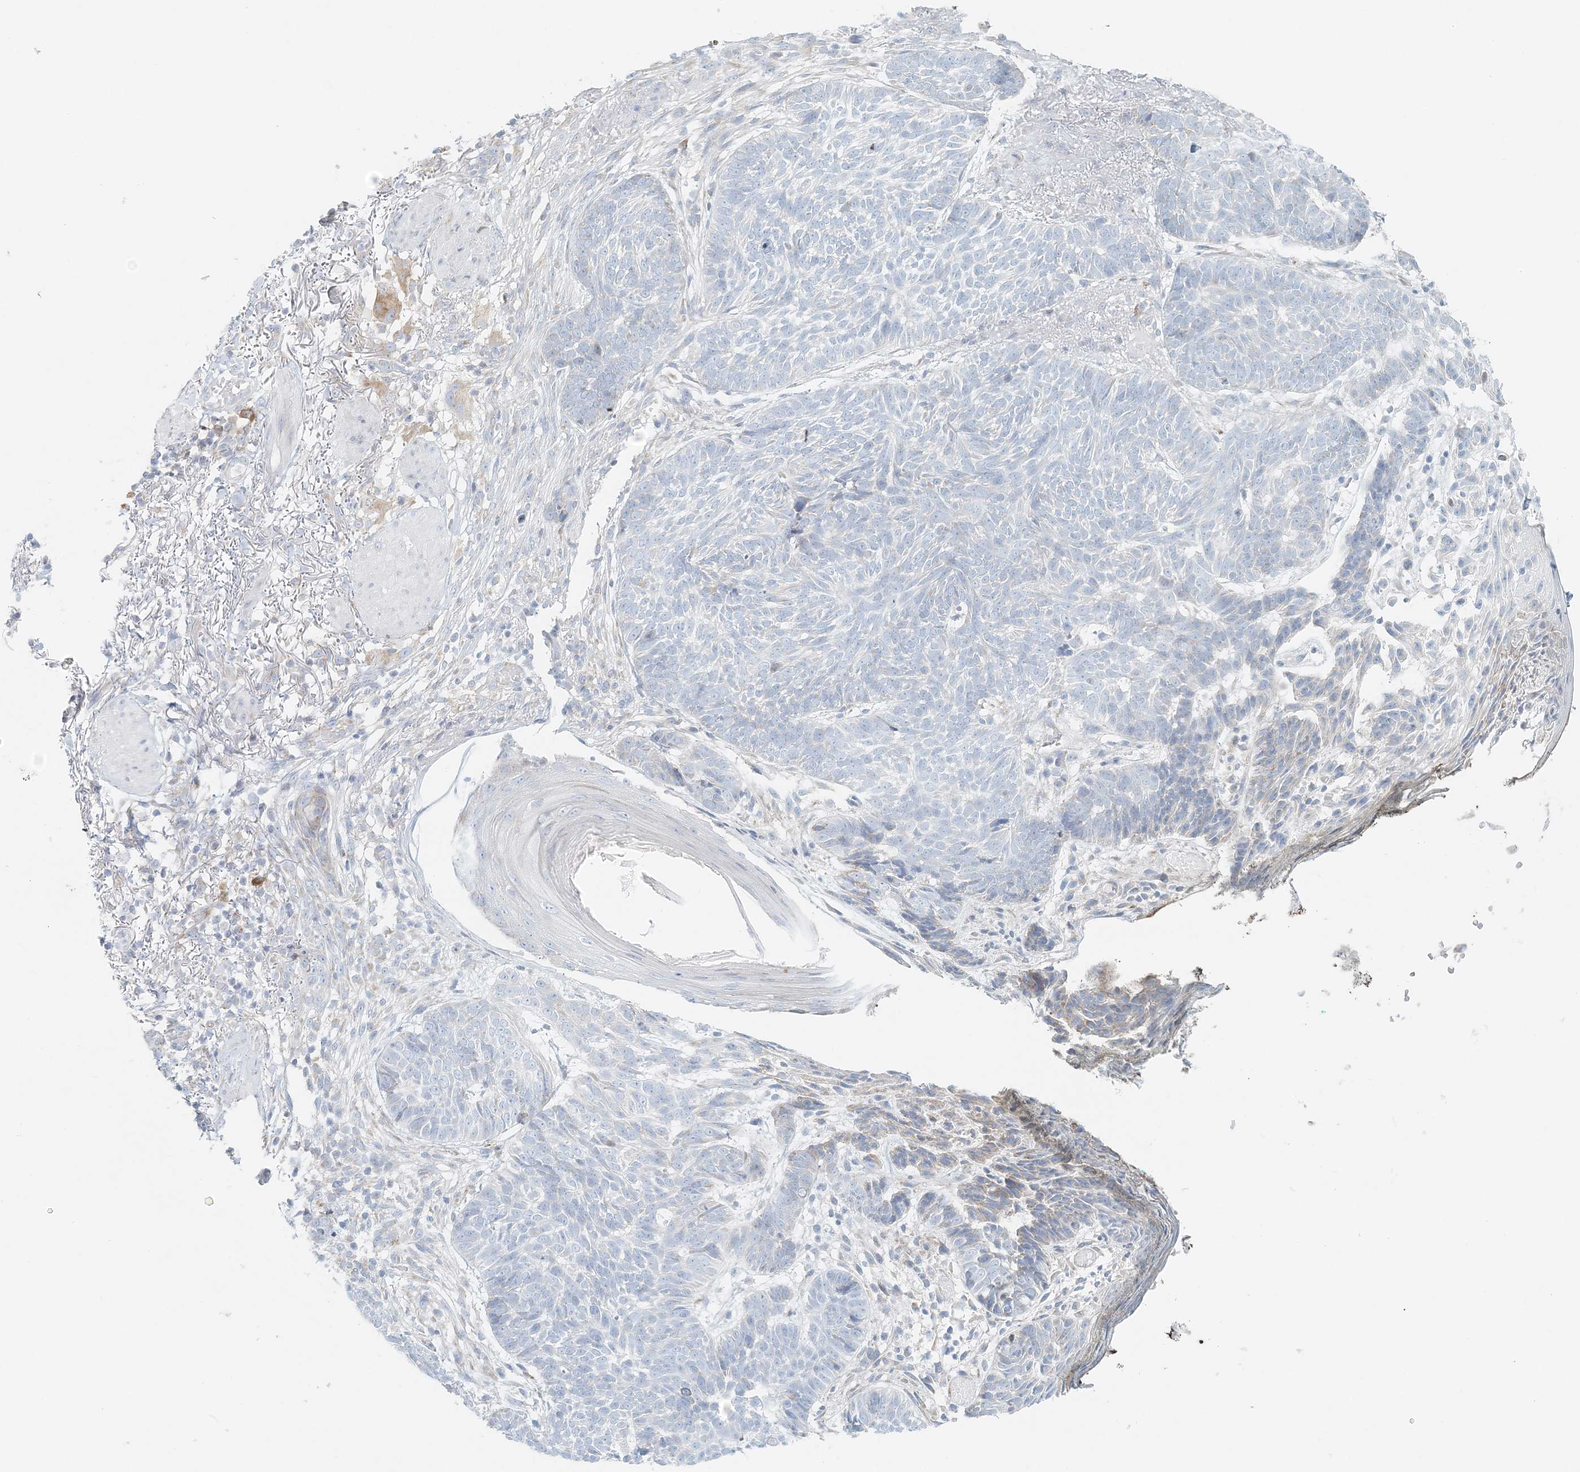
{"staining": {"intensity": "negative", "quantity": "none", "location": "none"}, "tissue": "skin cancer", "cell_type": "Tumor cells", "image_type": "cancer", "snomed": [{"axis": "morphology", "description": "Normal tissue, NOS"}, {"axis": "morphology", "description": "Basal cell carcinoma"}, {"axis": "topography", "description": "Skin"}], "caption": "Immunohistochemical staining of skin cancer (basal cell carcinoma) reveals no significant expression in tumor cells. The staining was performed using DAB to visualize the protein expression in brown, while the nuclei were stained in blue with hematoxylin (Magnification: 20x).", "gene": "STK11IP", "patient": {"sex": "male", "age": 64}}